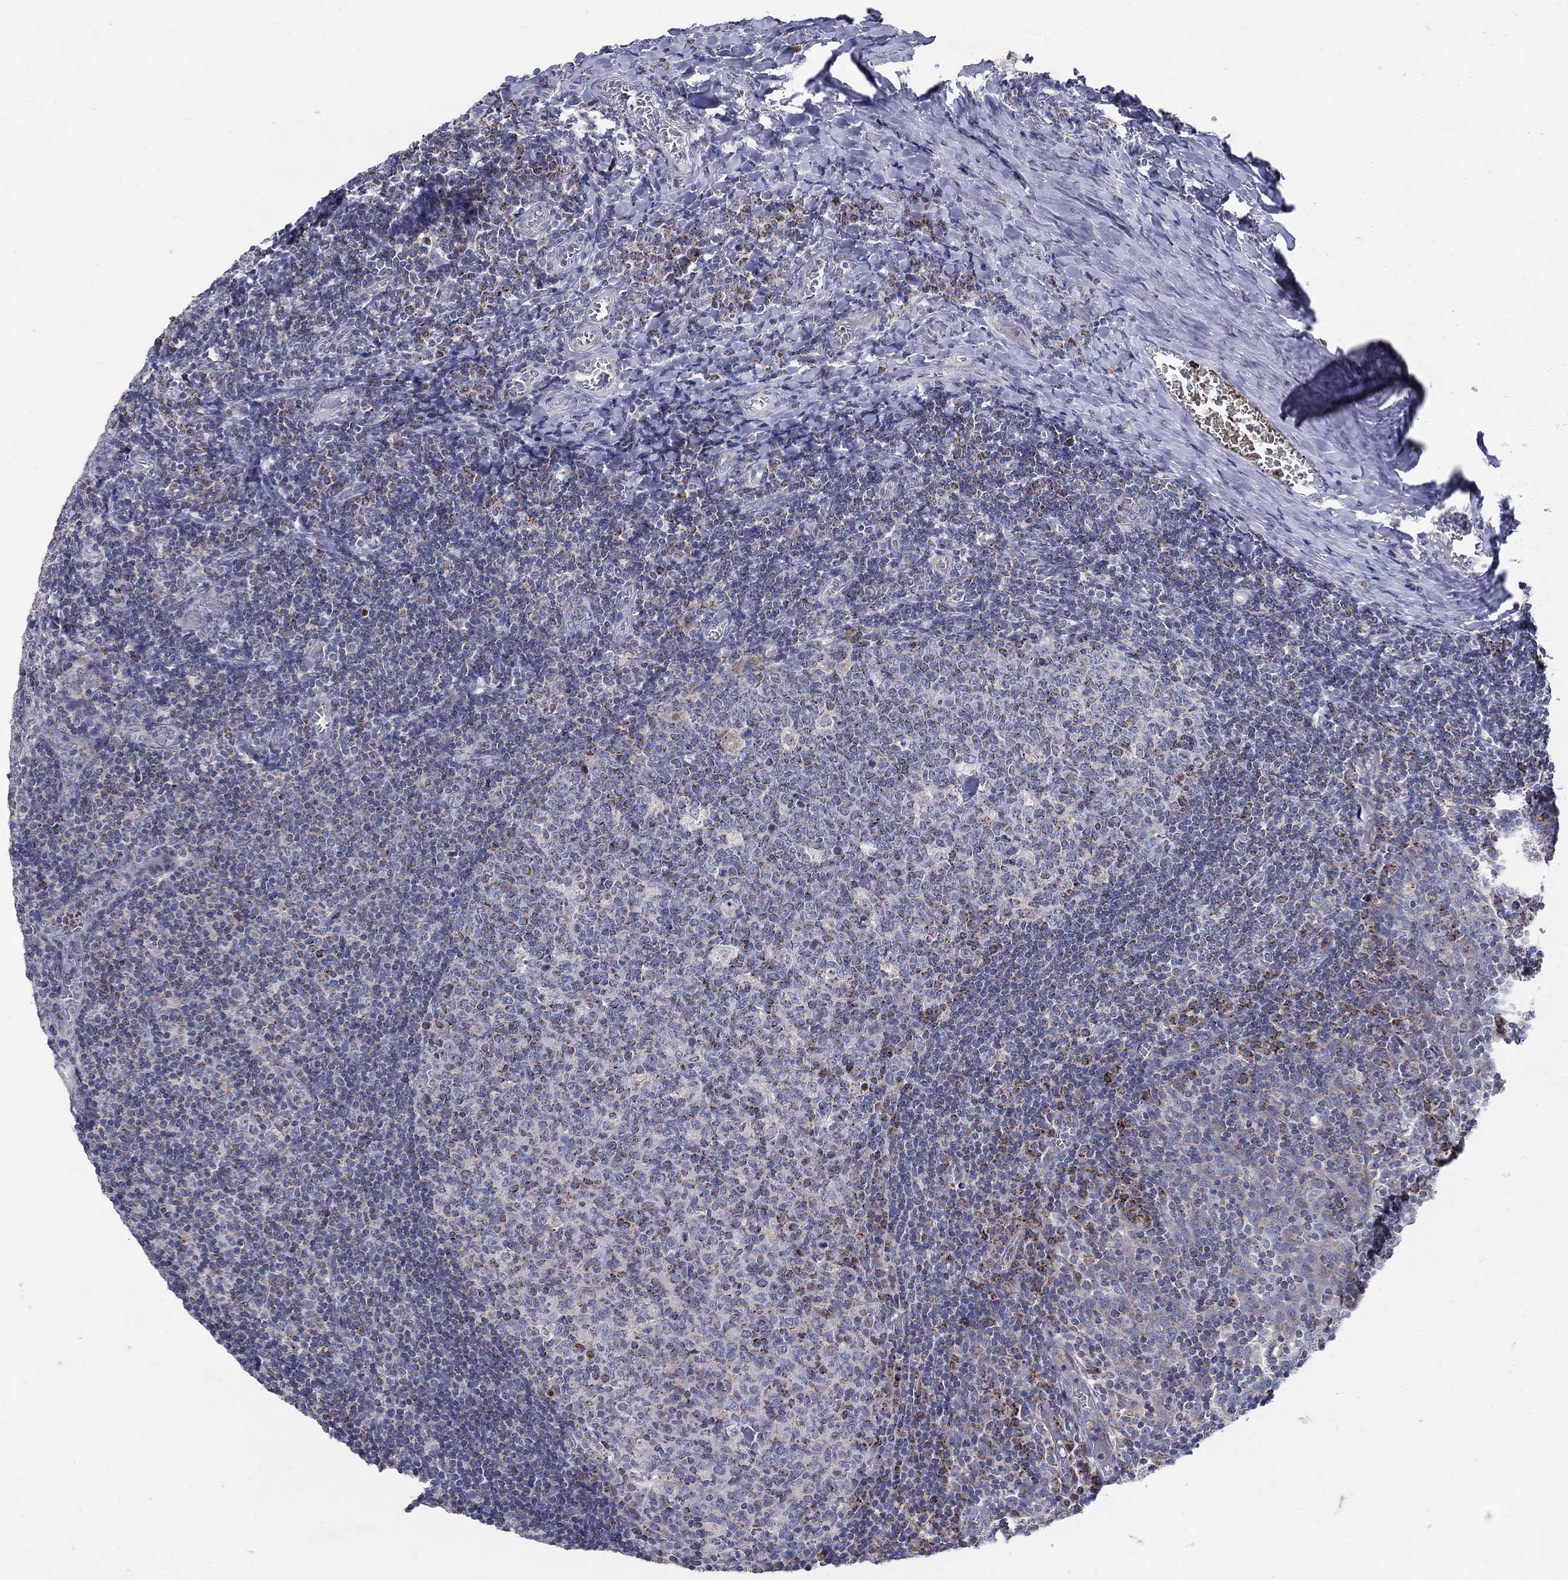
{"staining": {"intensity": "strong", "quantity": "<25%", "location": "cytoplasmic/membranous"}, "tissue": "tonsil", "cell_type": "Germinal center cells", "image_type": "normal", "snomed": [{"axis": "morphology", "description": "Normal tissue, NOS"}, {"axis": "topography", "description": "Tonsil"}], "caption": "An image showing strong cytoplasmic/membranous positivity in about <25% of germinal center cells in normal tonsil, as visualized by brown immunohistochemical staining.", "gene": "HMX2", "patient": {"sex": "female", "age": 13}}